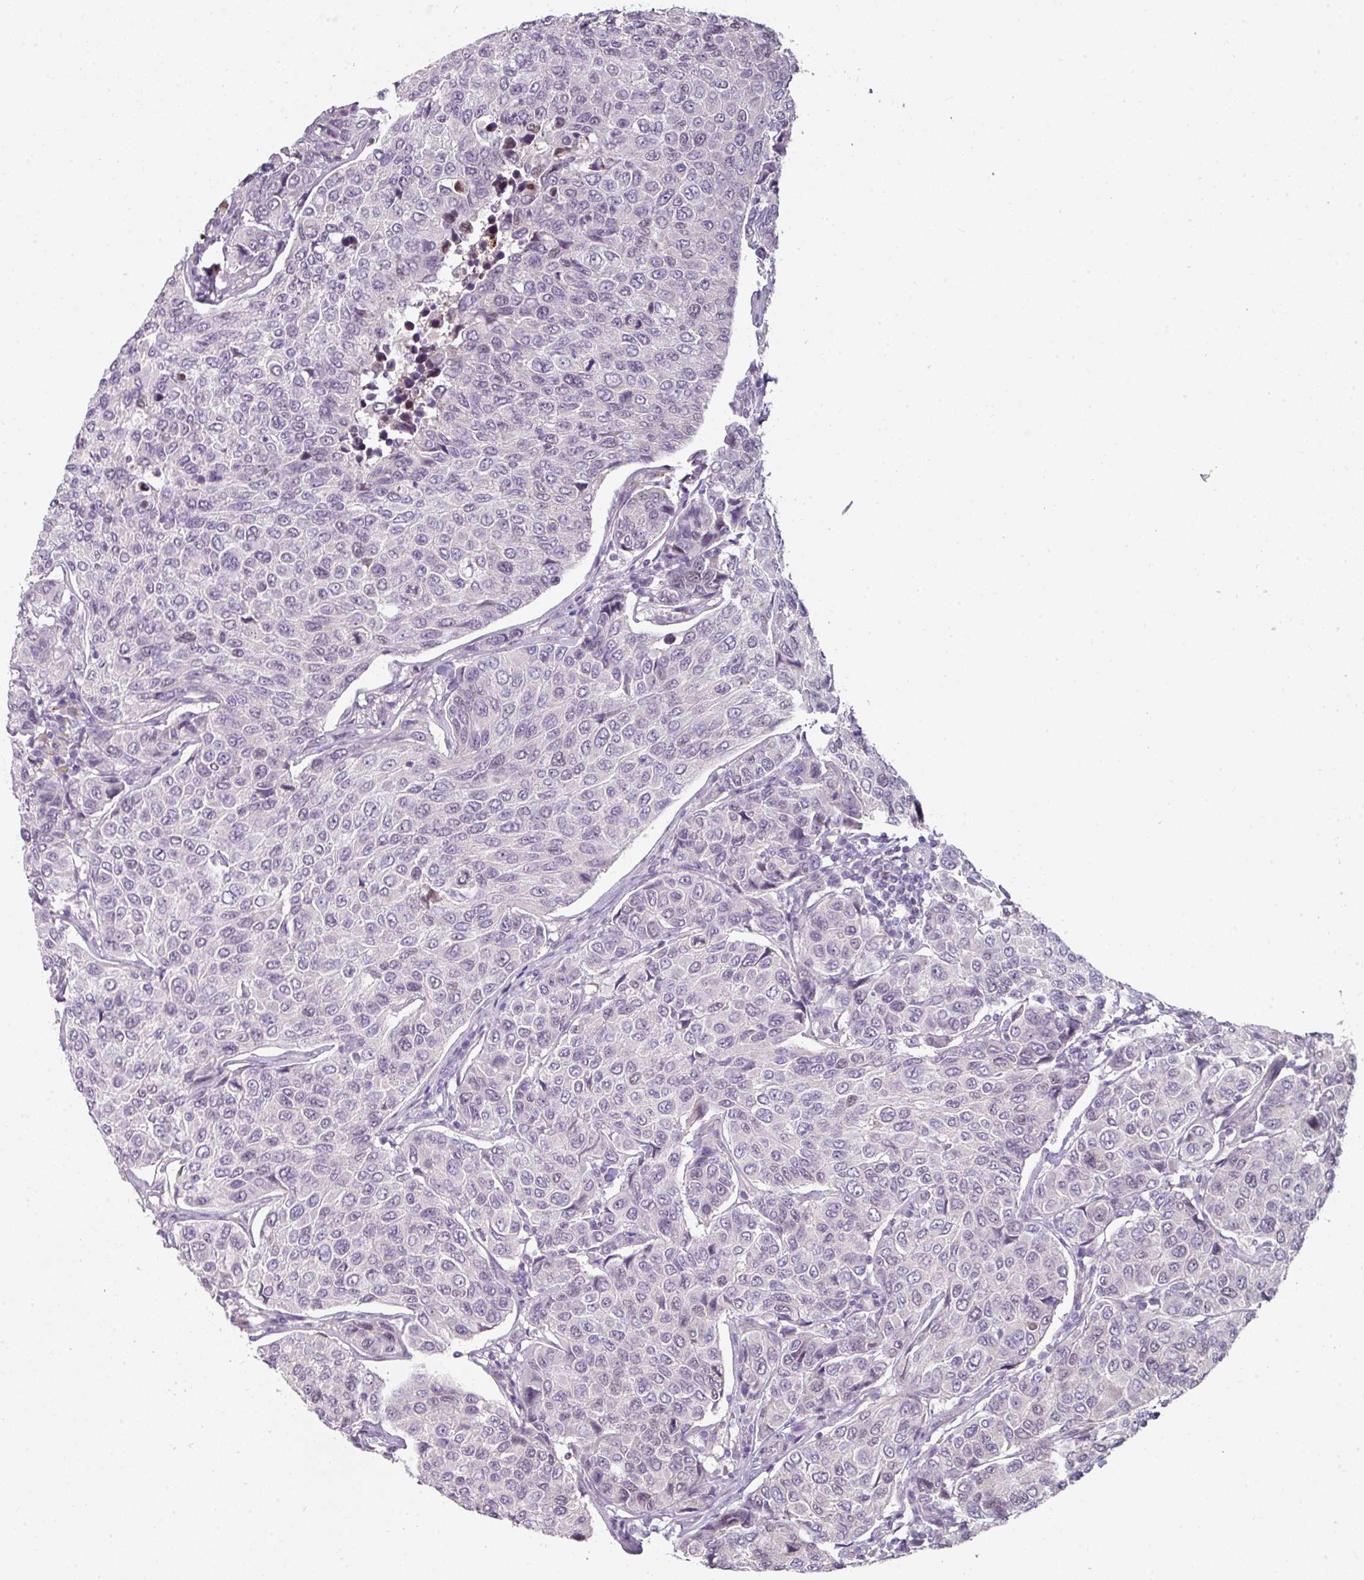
{"staining": {"intensity": "negative", "quantity": "none", "location": "none"}, "tissue": "breast cancer", "cell_type": "Tumor cells", "image_type": "cancer", "snomed": [{"axis": "morphology", "description": "Duct carcinoma"}, {"axis": "topography", "description": "Breast"}], "caption": "A micrograph of human breast infiltrating ductal carcinoma is negative for staining in tumor cells.", "gene": "C19orf33", "patient": {"sex": "female", "age": 55}}